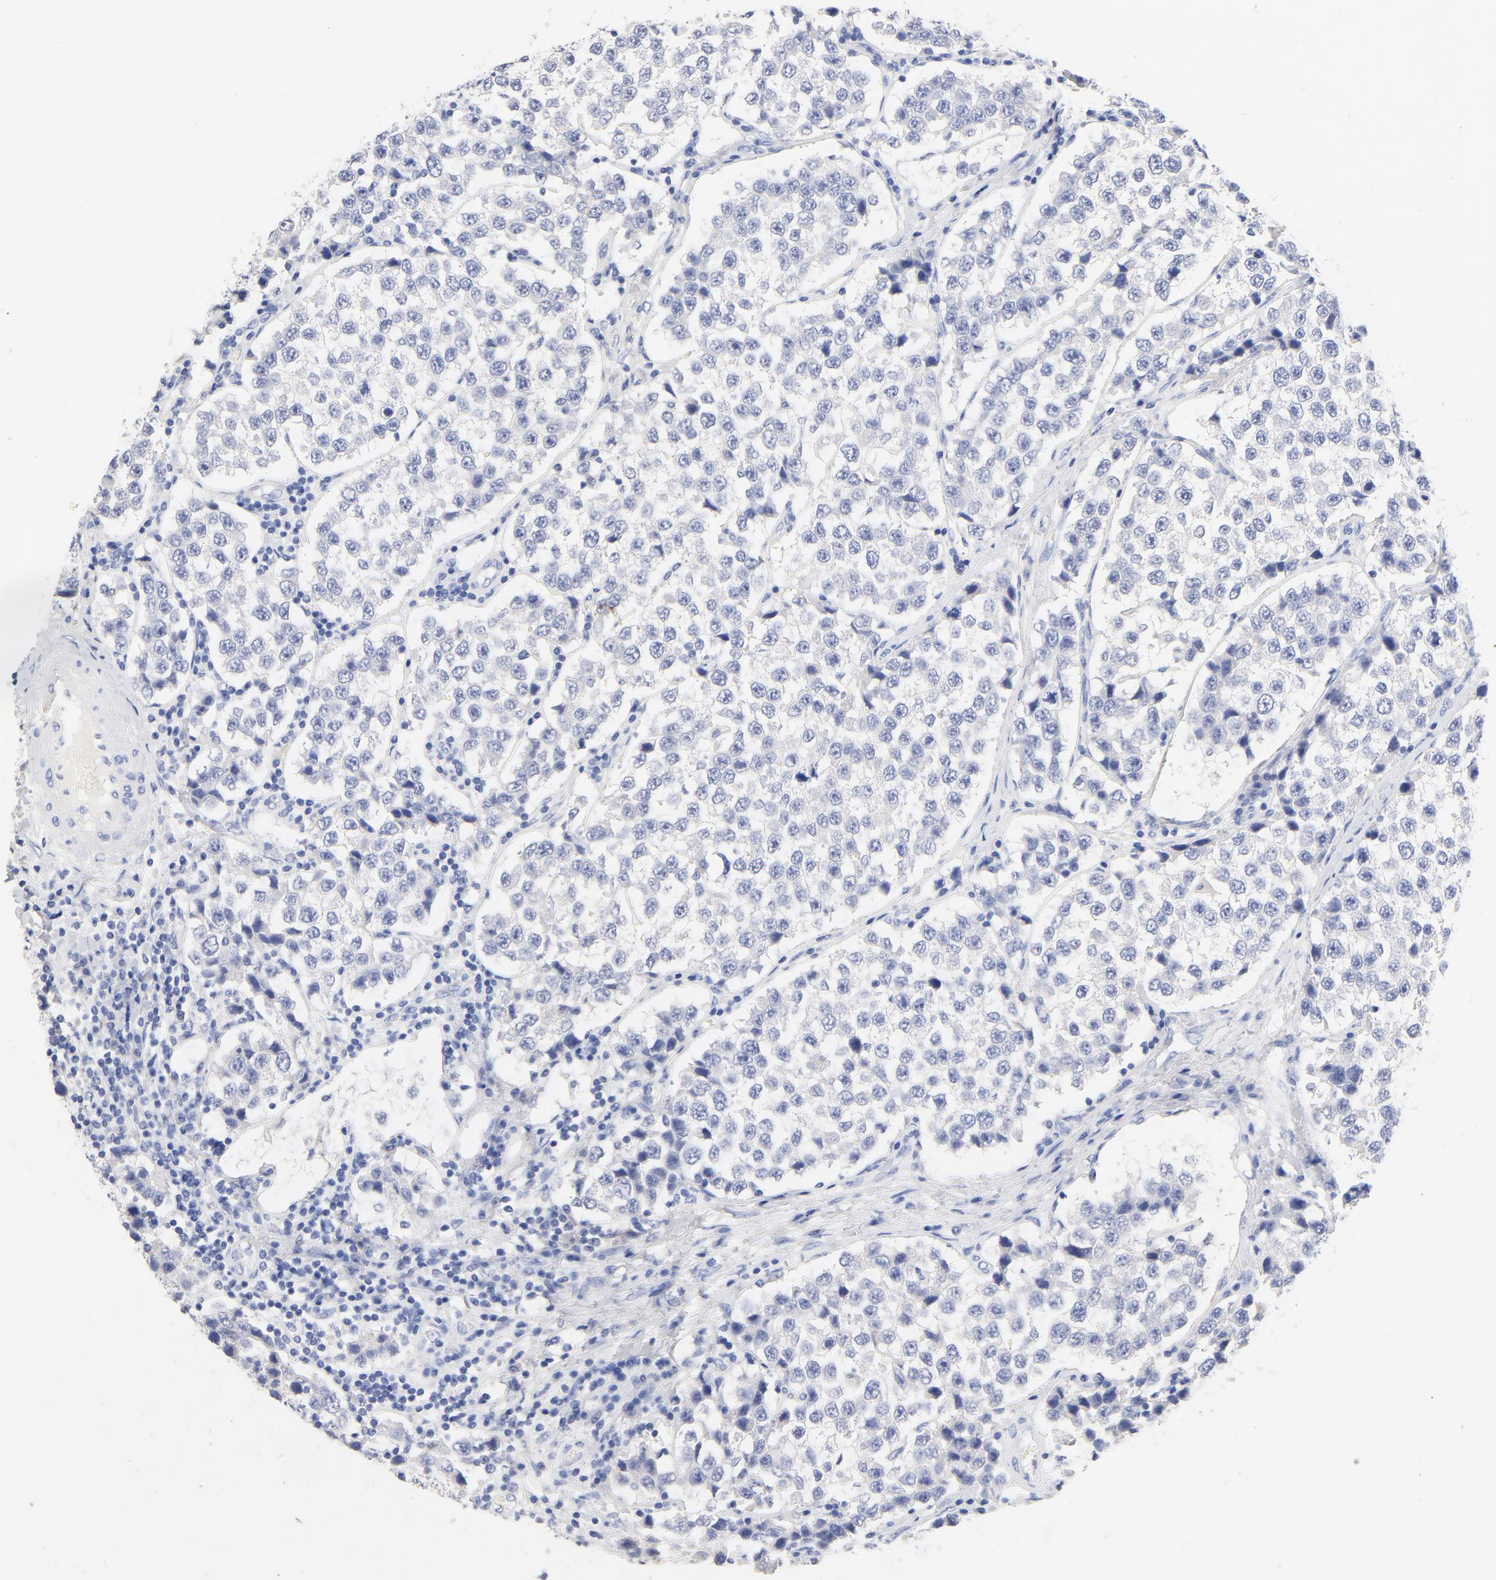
{"staining": {"intensity": "negative", "quantity": "none", "location": "none"}, "tissue": "testis cancer", "cell_type": "Tumor cells", "image_type": "cancer", "snomed": [{"axis": "morphology", "description": "Seminoma, NOS"}, {"axis": "topography", "description": "Testis"}], "caption": "Immunohistochemical staining of testis cancer displays no significant expression in tumor cells.", "gene": "CPS1", "patient": {"sex": "male", "age": 39}}